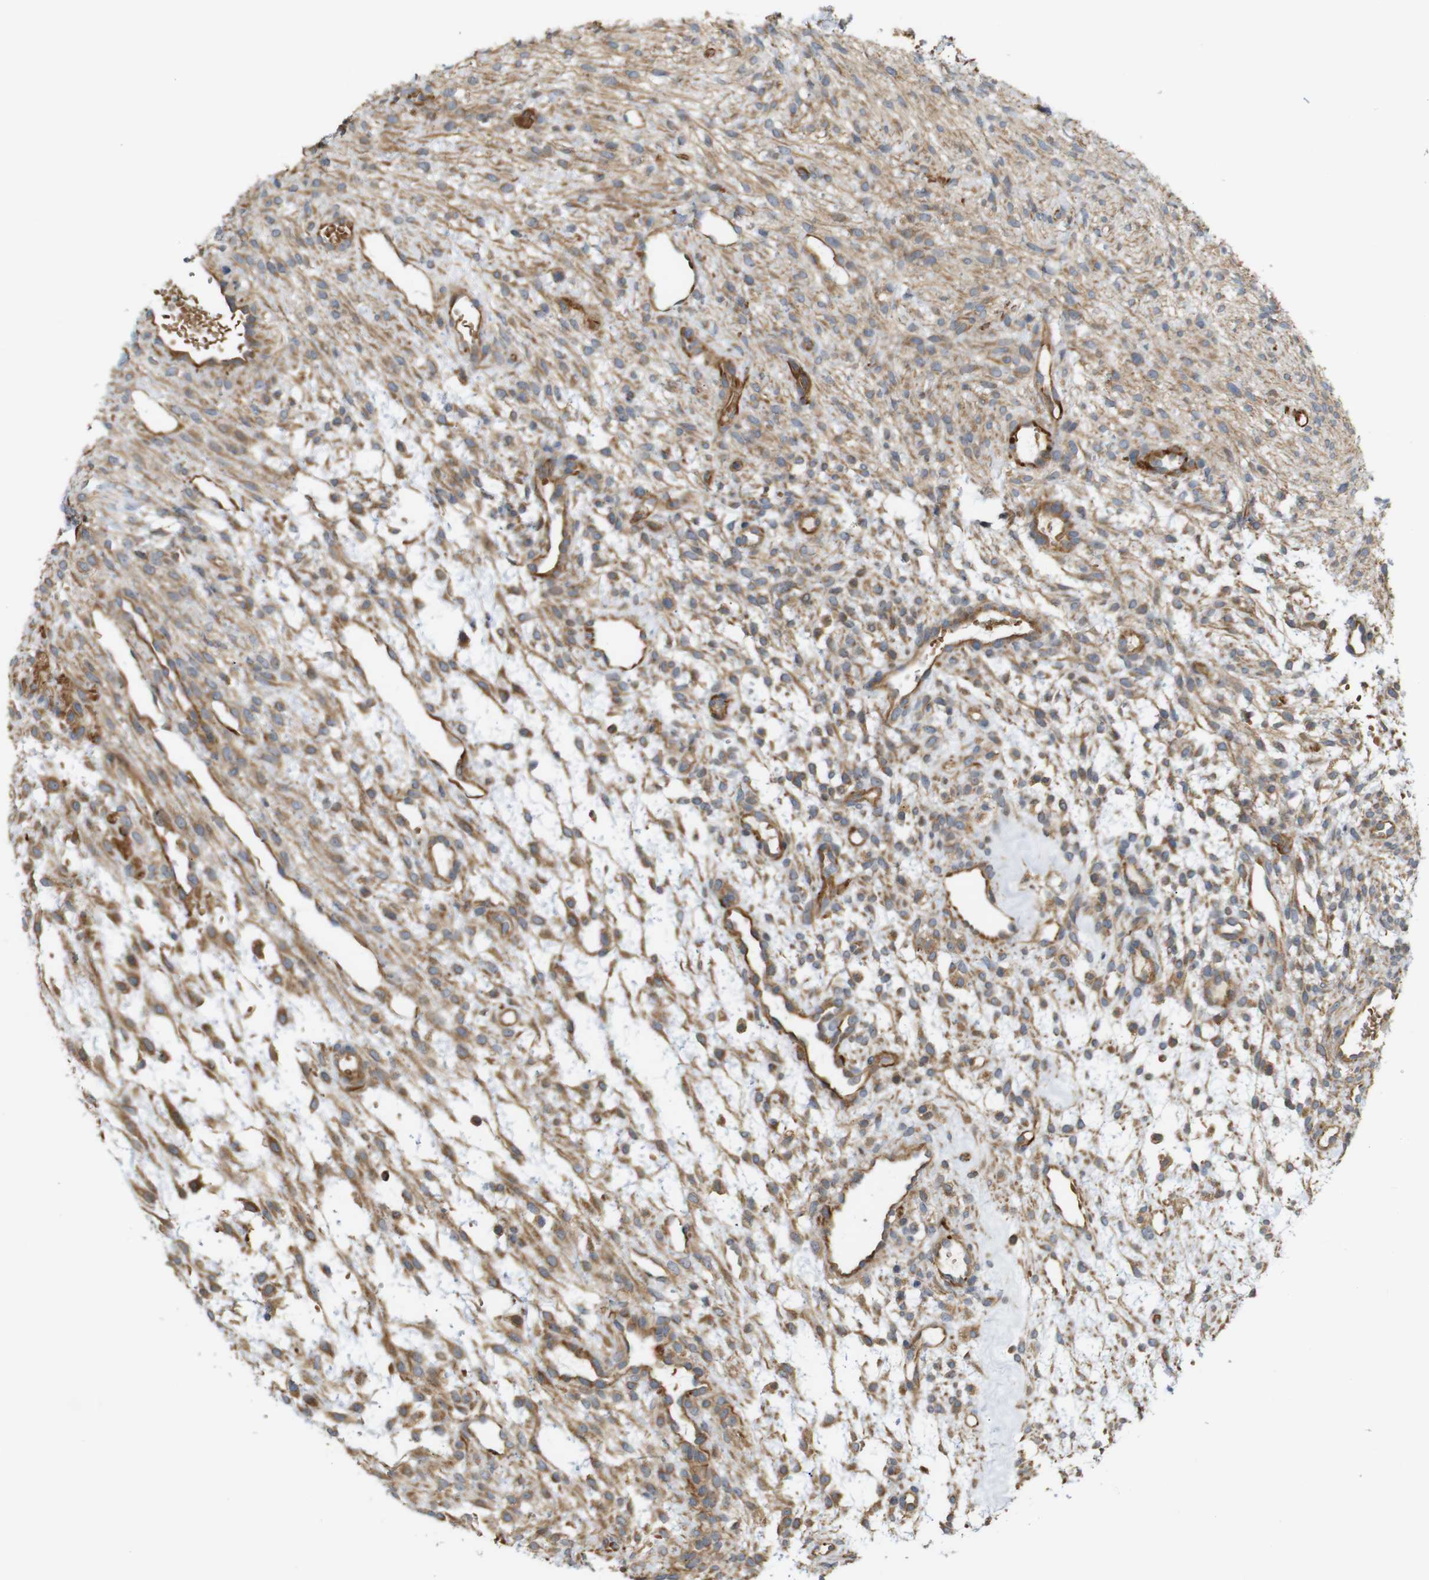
{"staining": {"intensity": "weak", "quantity": "25%-75%", "location": "cytoplasmic/membranous"}, "tissue": "ovary", "cell_type": "Ovarian stroma cells", "image_type": "normal", "snomed": [{"axis": "morphology", "description": "Normal tissue, NOS"}, {"axis": "morphology", "description": "Cyst, NOS"}, {"axis": "topography", "description": "Ovary"}], "caption": "Unremarkable ovary exhibits weak cytoplasmic/membranous positivity in about 25%-75% of ovarian stroma cells, visualized by immunohistochemistry. The staining was performed using DAB (3,3'-diaminobenzidine), with brown indicating positive protein expression. Nuclei are stained blue with hematoxylin.", "gene": "RPTOR", "patient": {"sex": "female", "age": 18}}